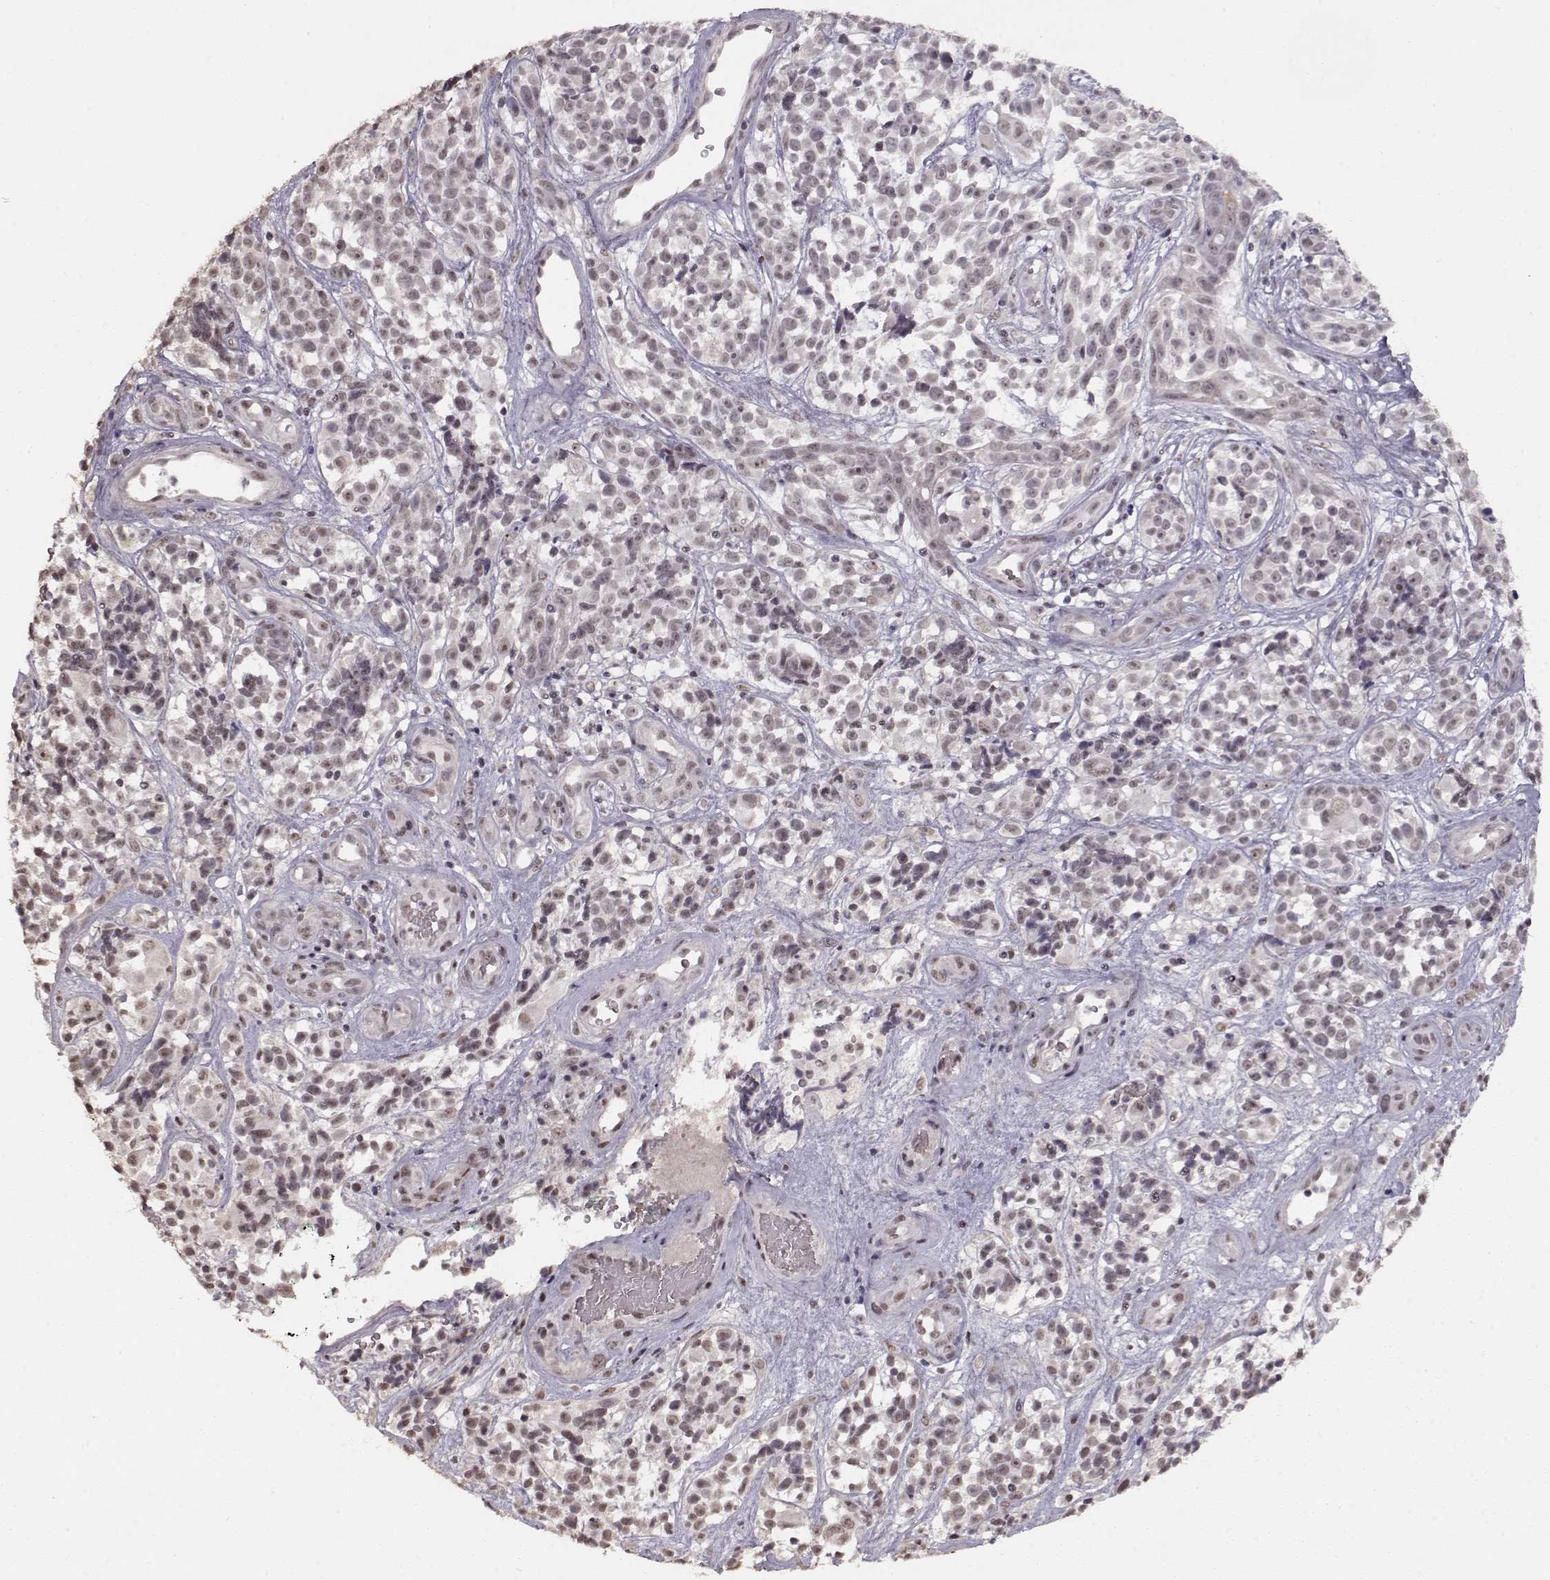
{"staining": {"intensity": "weak", "quantity": ">75%", "location": "nuclear"}, "tissue": "melanoma", "cell_type": "Tumor cells", "image_type": "cancer", "snomed": [{"axis": "morphology", "description": "Malignant melanoma, NOS"}, {"axis": "topography", "description": "Skin"}], "caption": "There is low levels of weak nuclear expression in tumor cells of melanoma, as demonstrated by immunohistochemical staining (brown color).", "gene": "PCP4", "patient": {"sex": "female", "age": 88}}